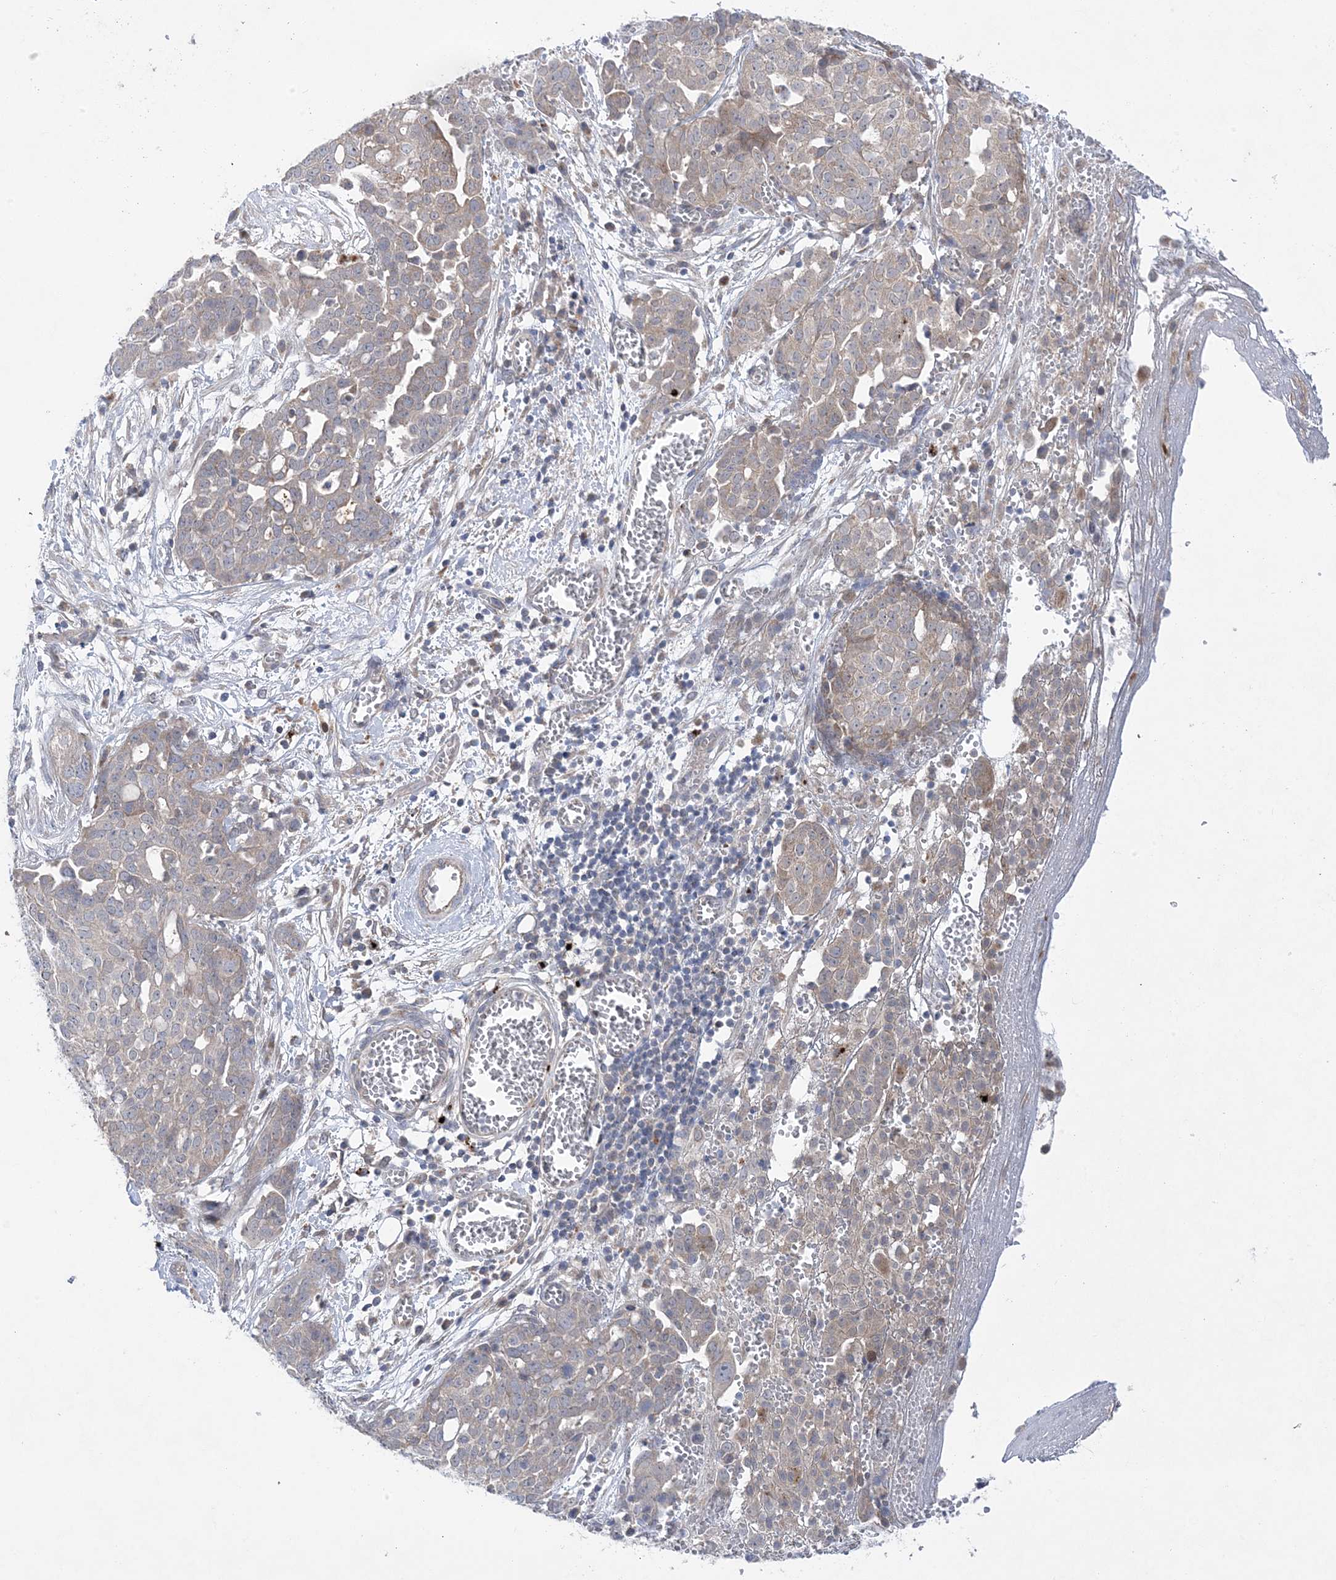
{"staining": {"intensity": "weak", "quantity": "<25%", "location": "cytoplasmic/membranous"}, "tissue": "ovarian cancer", "cell_type": "Tumor cells", "image_type": "cancer", "snomed": [{"axis": "morphology", "description": "Cystadenocarcinoma, serous, NOS"}, {"axis": "topography", "description": "Soft tissue"}, {"axis": "topography", "description": "Ovary"}], "caption": "DAB (3,3'-diaminobenzidine) immunohistochemical staining of ovarian cancer (serous cystadenocarcinoma) exhibits no significant expression in tumor cells.", "gene": "ANAPC1", "patient": {"sex": "female", "age": 57}}